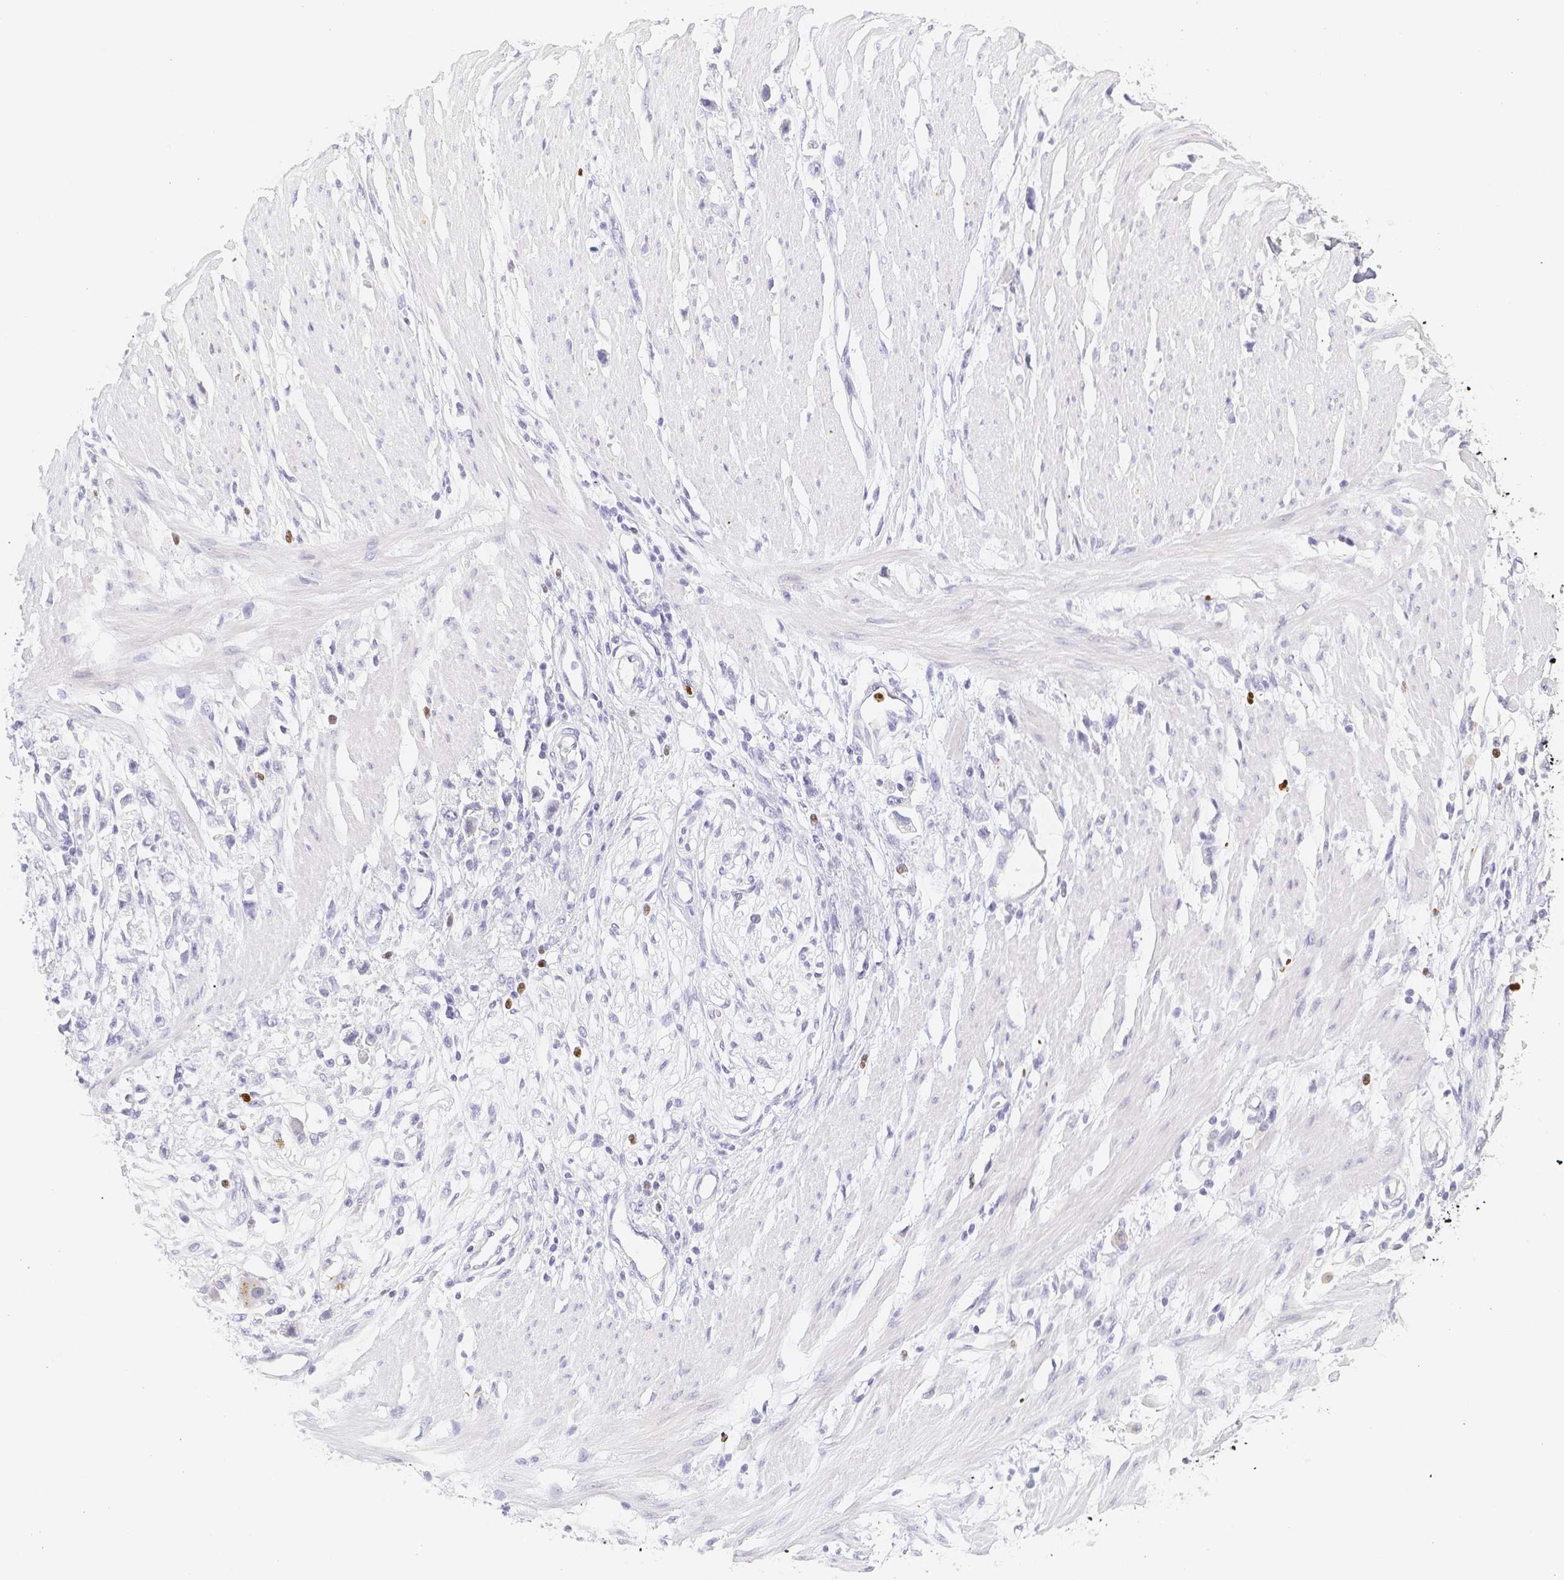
{"staining": {"intensity": "negative", "quantity": "none", "location": "none"}, "tissue": "stomach cancer", "cell_type": "Tumor cells", "image_type": "cancer", "snomed": [{"axis": "morphology", "description": "Adenocarcinoma, NOS"}, {"axis": "topography", "description": "Stomach"}], "caption": "Protein analysis of adenocarcinoma (stomach) reveals no significant staining in tumor cells.", "gene": "PADI4", "patient": {"sex": "female", "age": 59}}